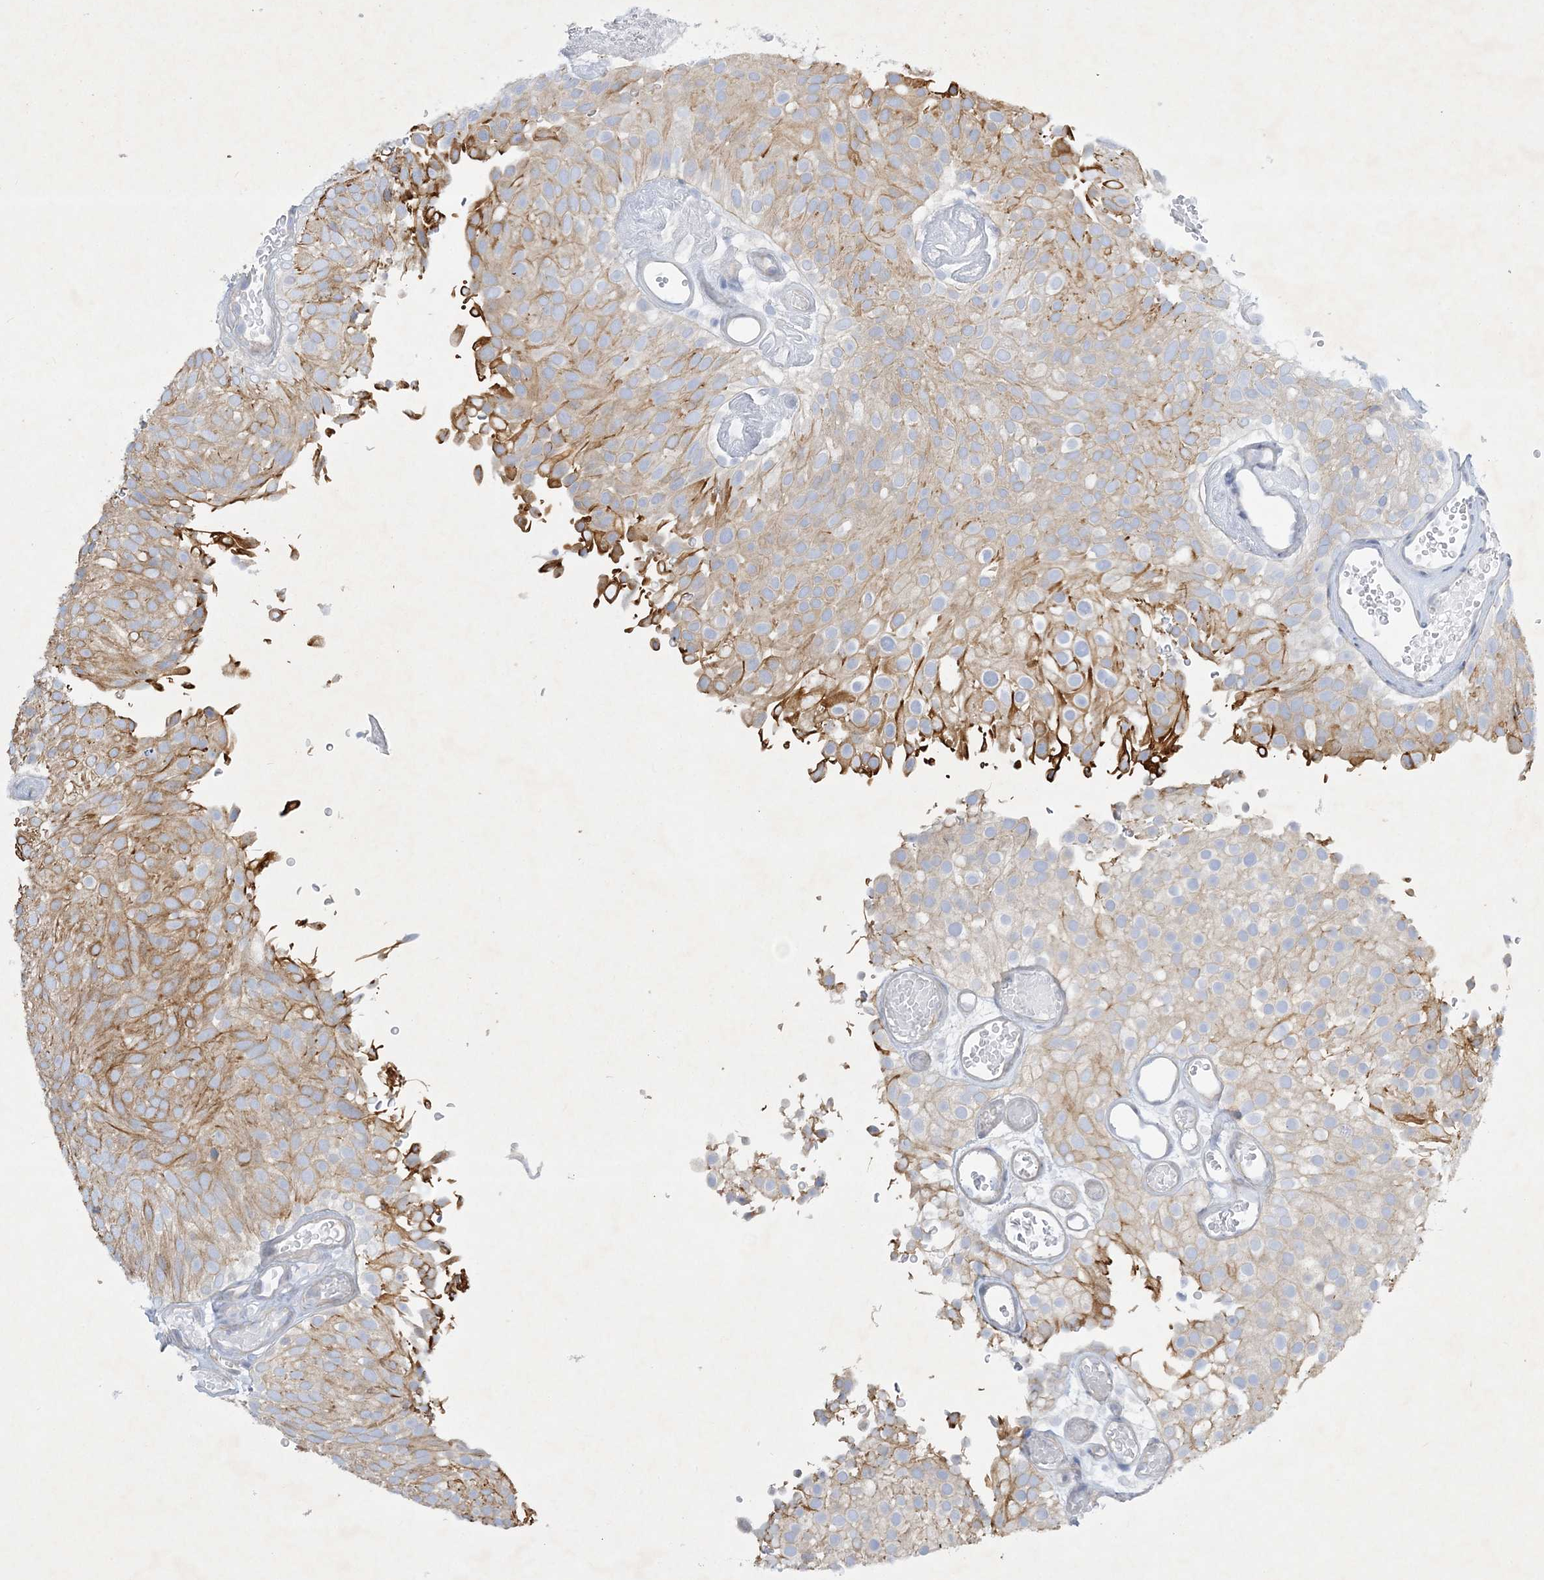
{"staining": {"intensity": "weak", "quantity": ">75%", "location": "cytoplasmic/membranous"}, "tissue": "urothelial cancer", "cell_type": "Tumor cells", "image_type": "cancer", "snomed": [{"axis": "morphology", "description": "Urothelial carcinoma, Low grade"}, {"axis": "topography", "description": "Urinary bladder"}], "caption": "DAB immunohistochemical staining of human urothelial cancer displays weak cytoplasmic/membranous protein expression in approximately >75% of tumor cells.", "gene": "FARSB", "patient": {"sex": "male", "age": 78}}